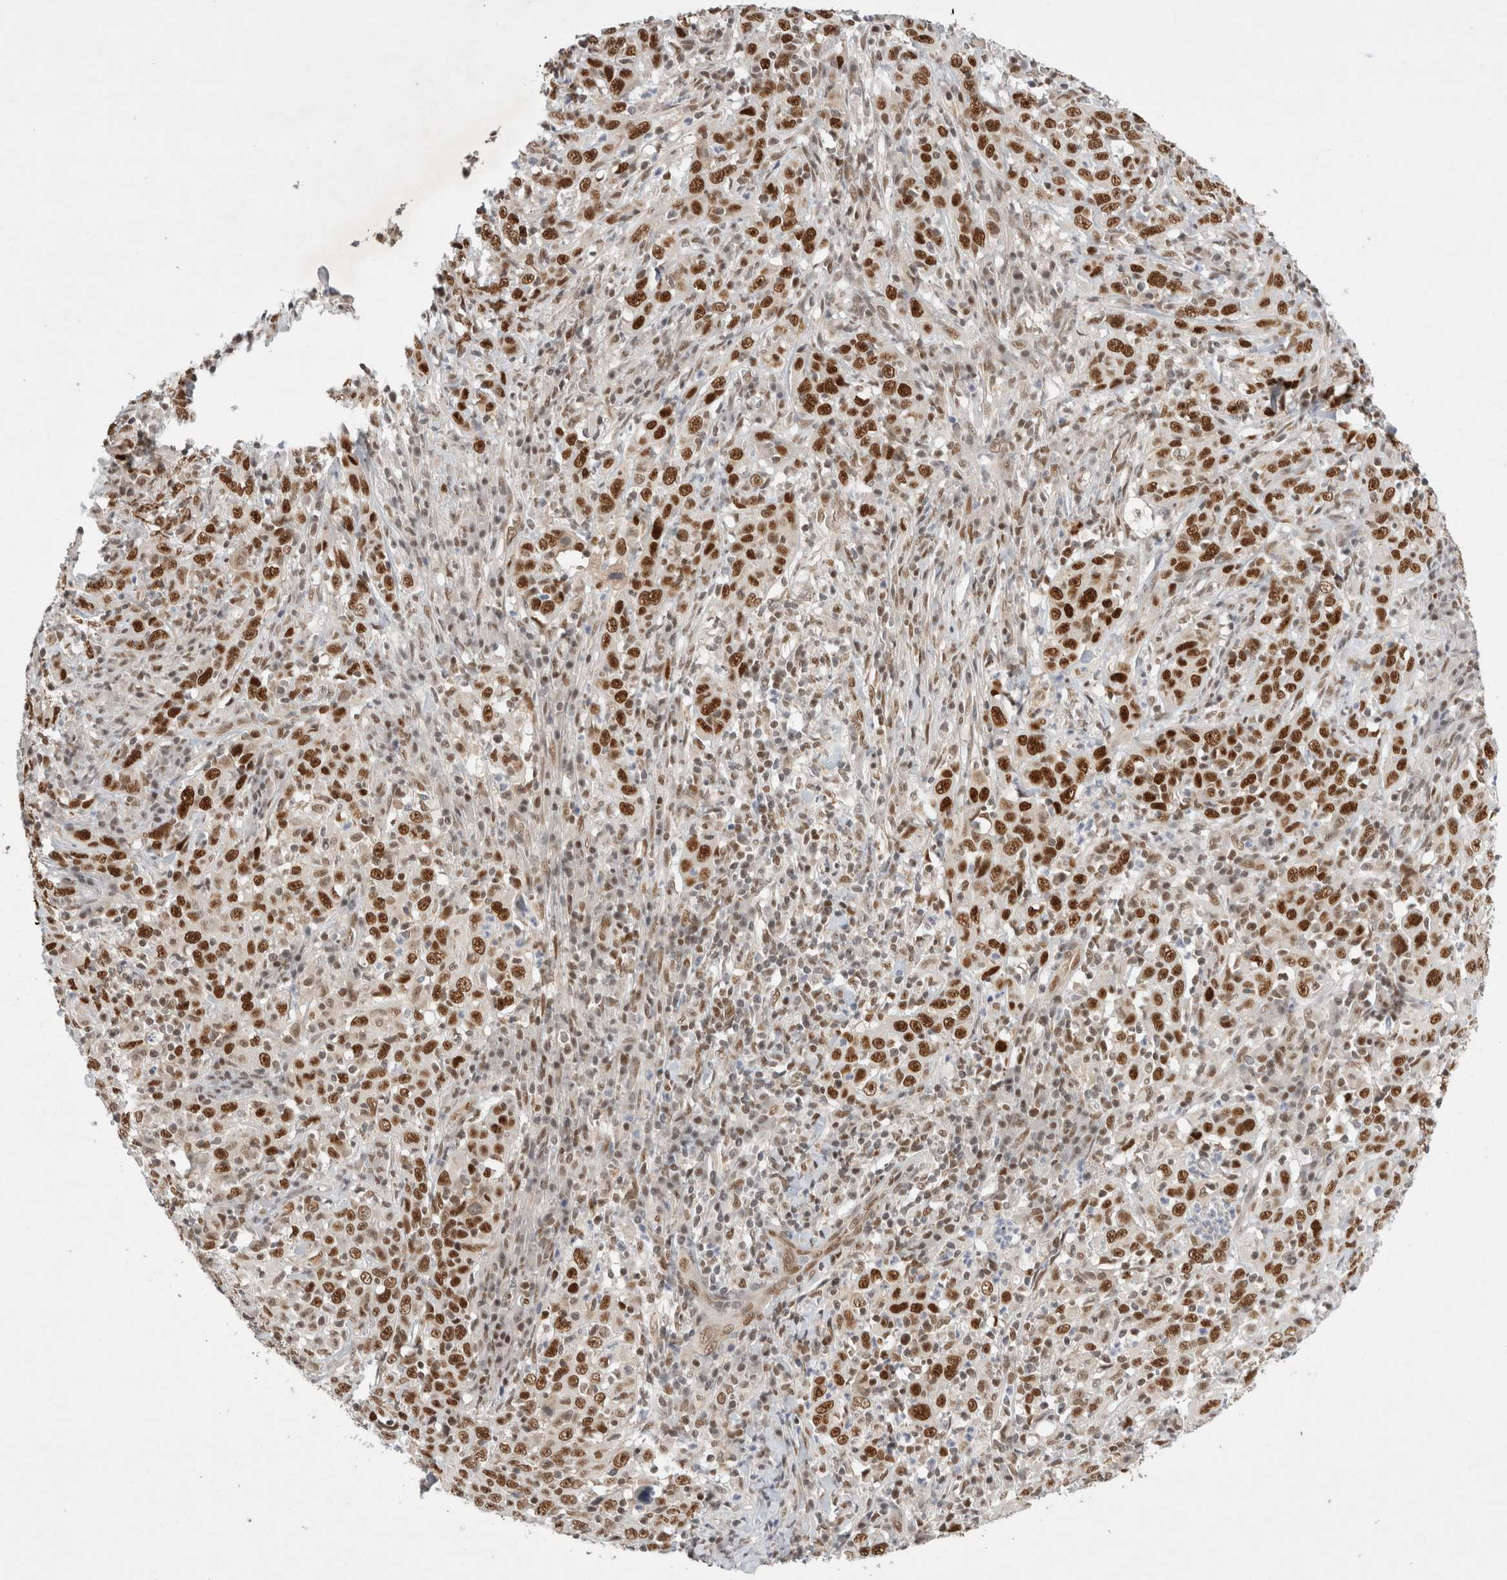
{"staining": {"intensity": "strong", "quantity": ">75%", "location": "nuclear"}, "tissue": "cervical cancer", "cell_type": "Tumor cells", "image_type": "cancer", "snomed": [{"axis": "morphology", "description": "Squamous cell carcinoma, NOS"}, {"axis": "topography", "description": "Cervix"}], "caption": "Human cervical cancer (squamous cell carcinoma) stained for a protein (brown) demonstrates strong nuclear positive expression in approximately >75% of tumor cells.", "gene": "GTF2I", "patient": {"sex": "female", "age": 46}}